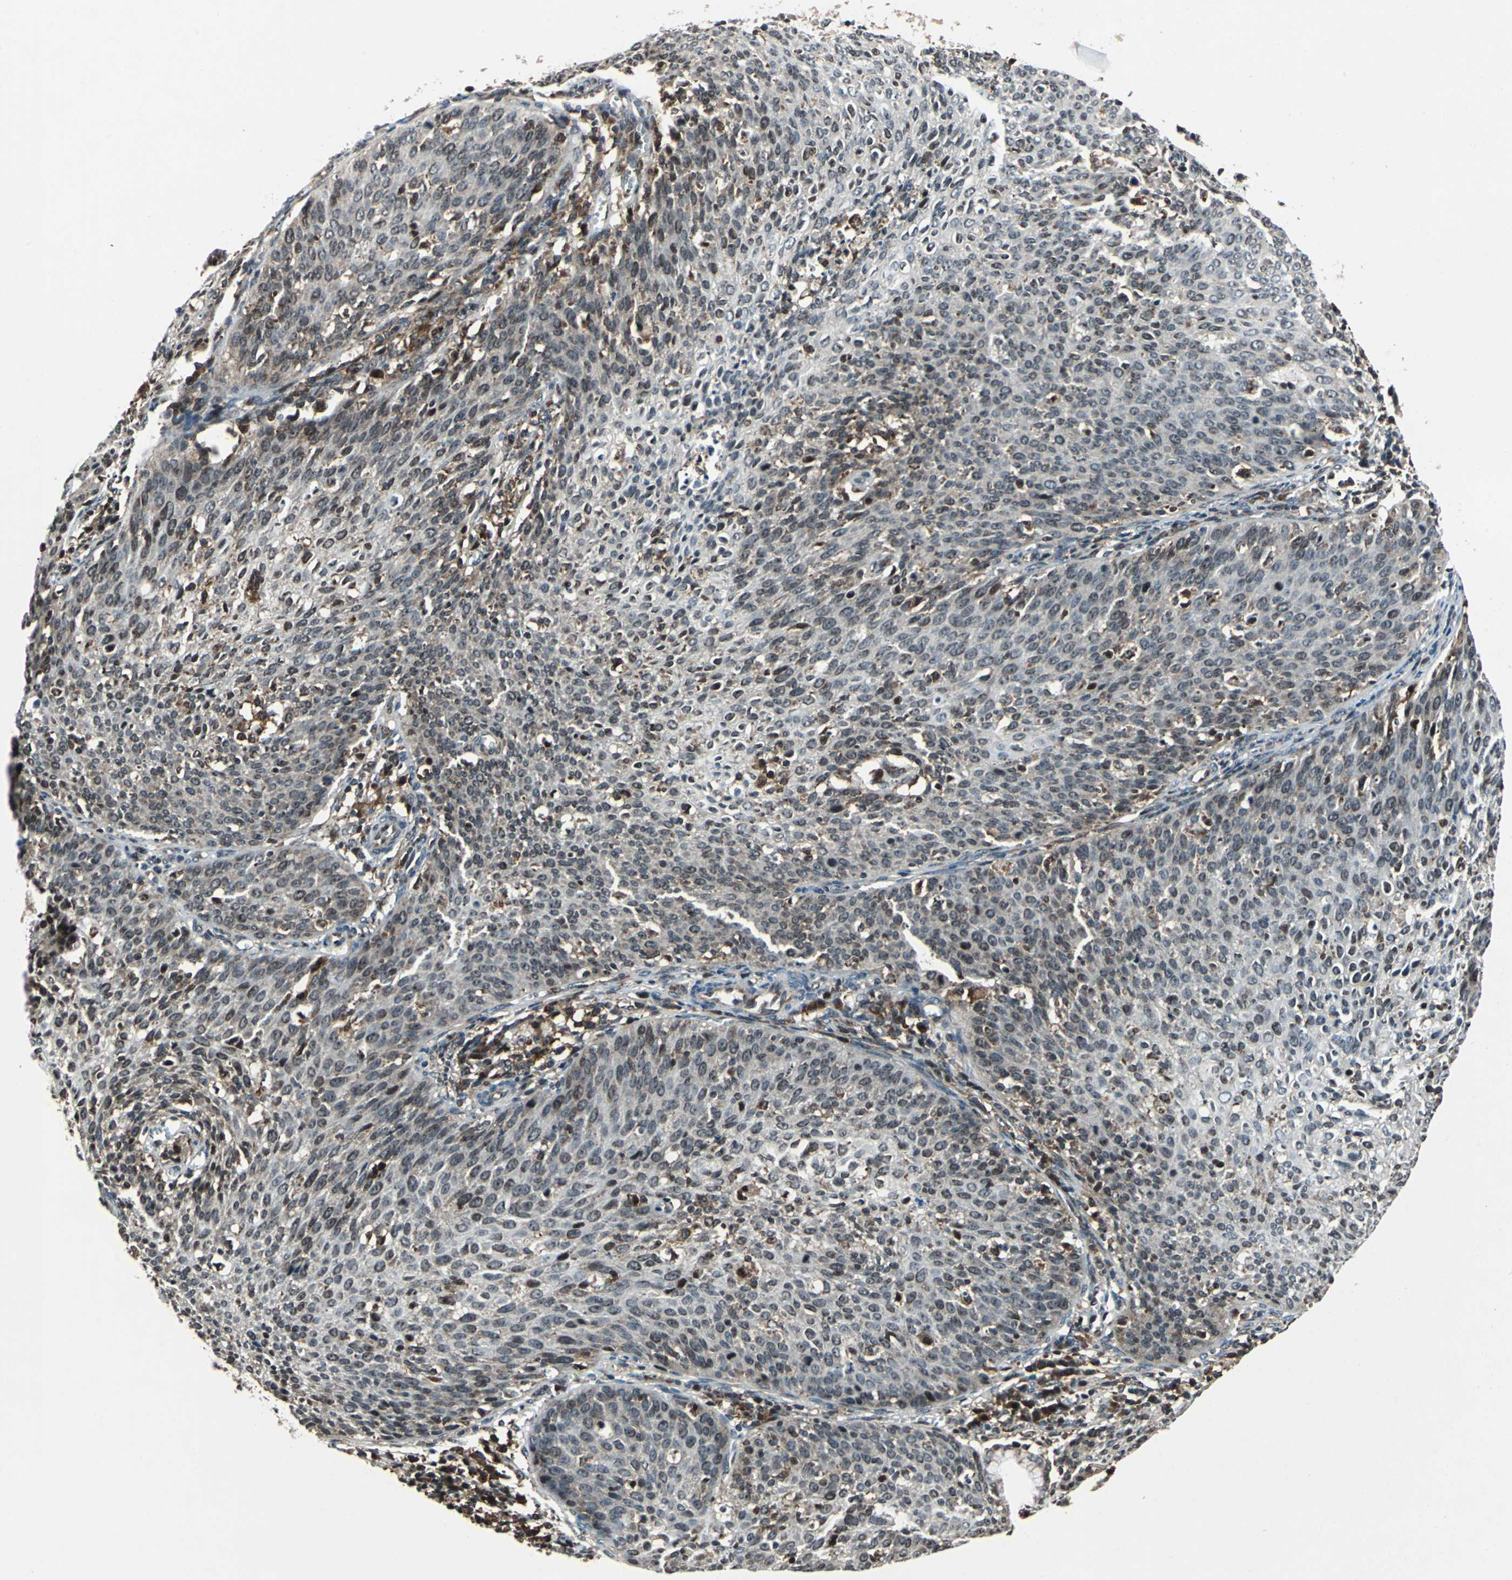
{"staining": {"intensity": "weak", "quantity": "25%-75%", "location": "cytoplasmic/membranous"}, "tissue": "cervical cancer", "cell_type": "Tumor cells", "image_type": "cancer", "snomed": [{"axis": "morphology", "description": "Squamous cell carcinoma, NOS"}, {"axis": "topography", "description": "Cervix"}], "caption": "Cervical cancer stained for a protein demonstrates weak cytoplasmic/membranous positivity in tumor cells. The staining was performed using DAB, with brown indicating positive protein expression. Nuclei are stained blue with hematoxylin.", "gene": "AATF", "patient": {"sex": "female", "age": 38}}